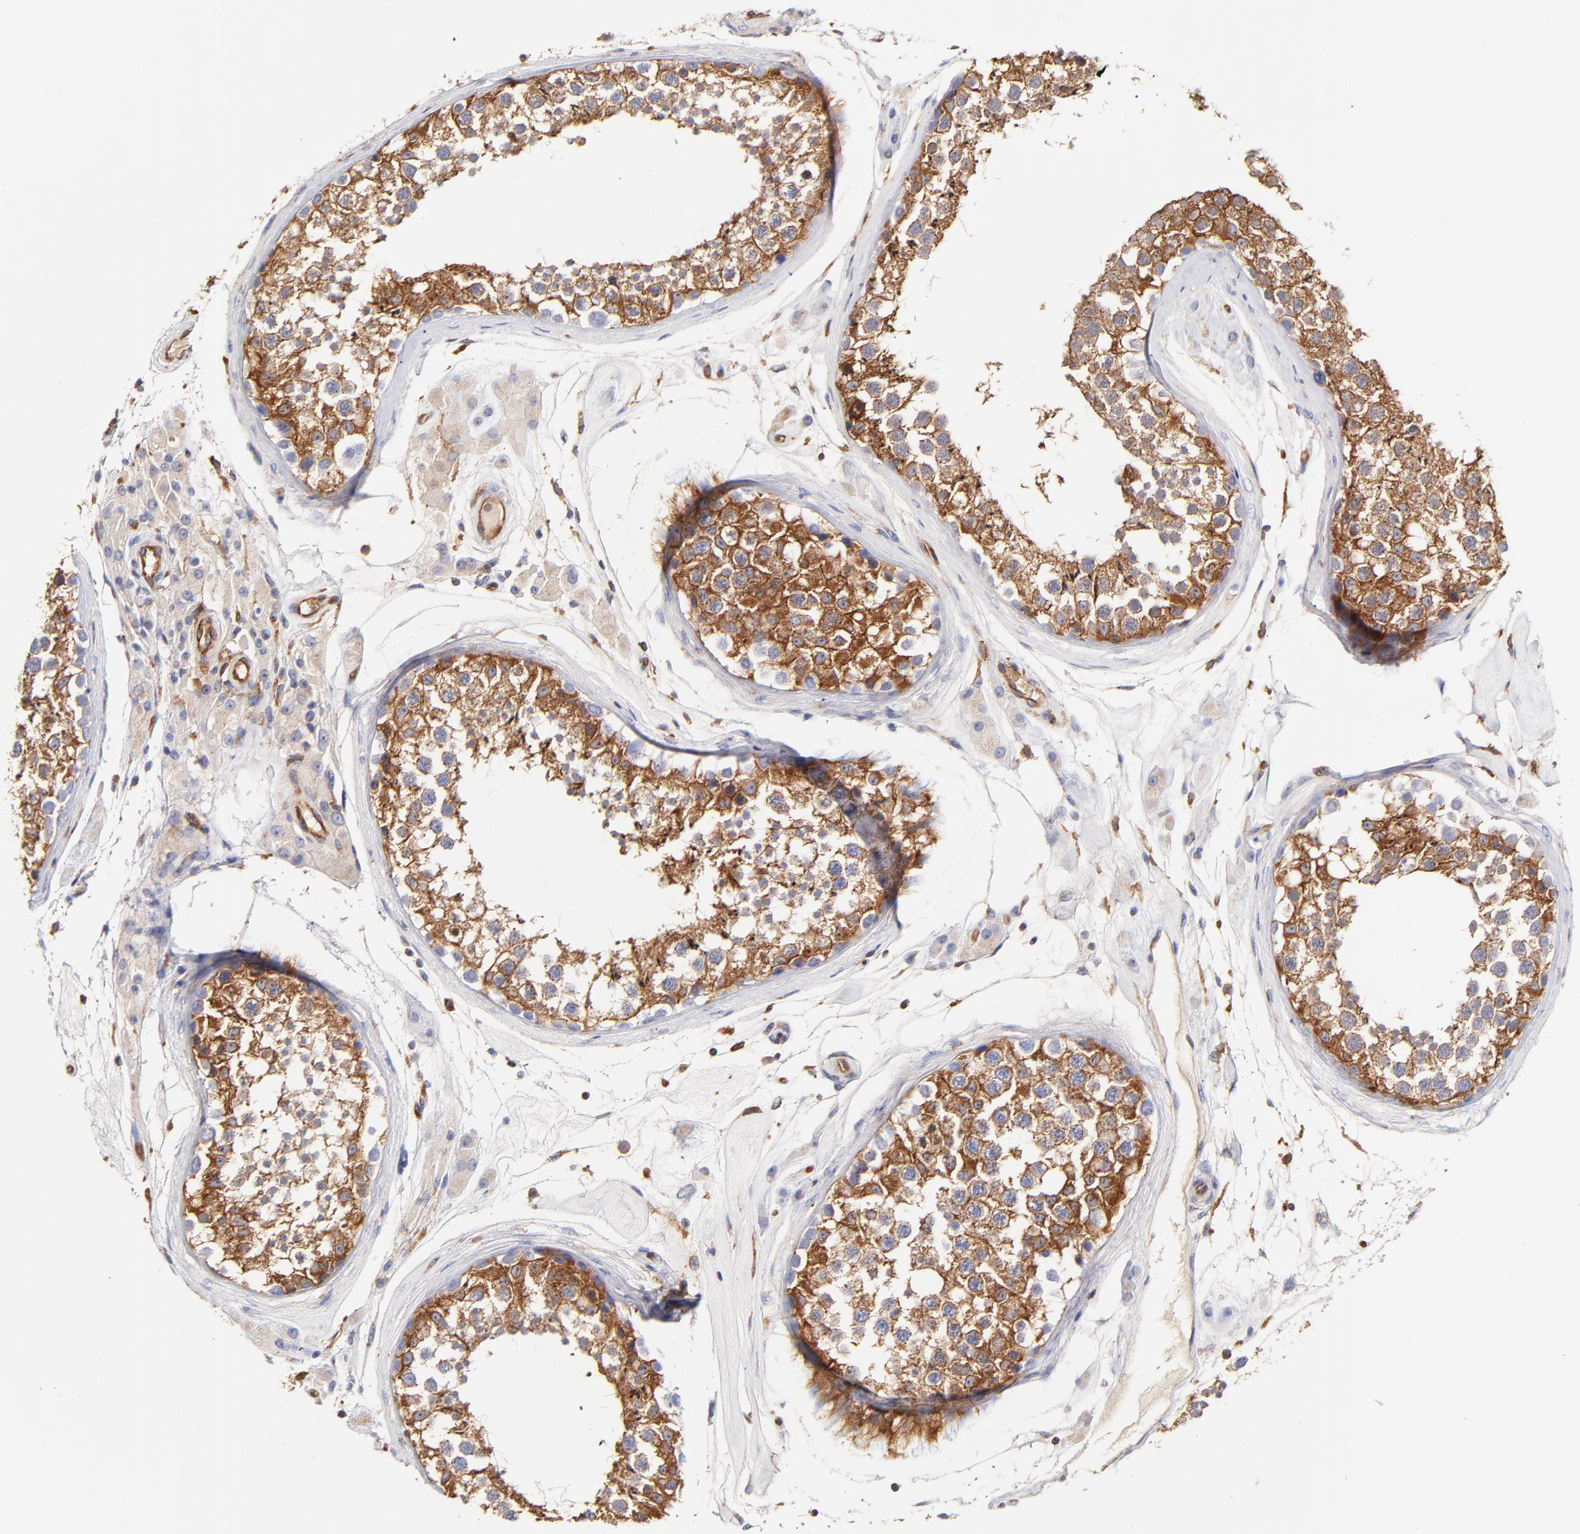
{"staining": {"intensity": "moderate", "quantity": ">75%", "location": "cytoplasmic/membranous"}, "tissue": "testis", "cell_type": "Cells in seminiferous ducts", "image_type": "normal", "snomed": [{"axis": "morphology", "description": "Normal tissue, NOS"}, {"axis": "topography", "description": "Testis"}], "caption": "Immunohistochemistry (IHC) histopathology image of normal testis: human testis stained using immunohistochemistry exhibits medium levels of moderate protein expression localized specifically in the cytoplasmic/membranous of cells in seminiferous ducts, appearing as a cytoplasmic/membranous brown color.", "gene": "CD2AP", "patient": {"sex": "male", "age": 46}}